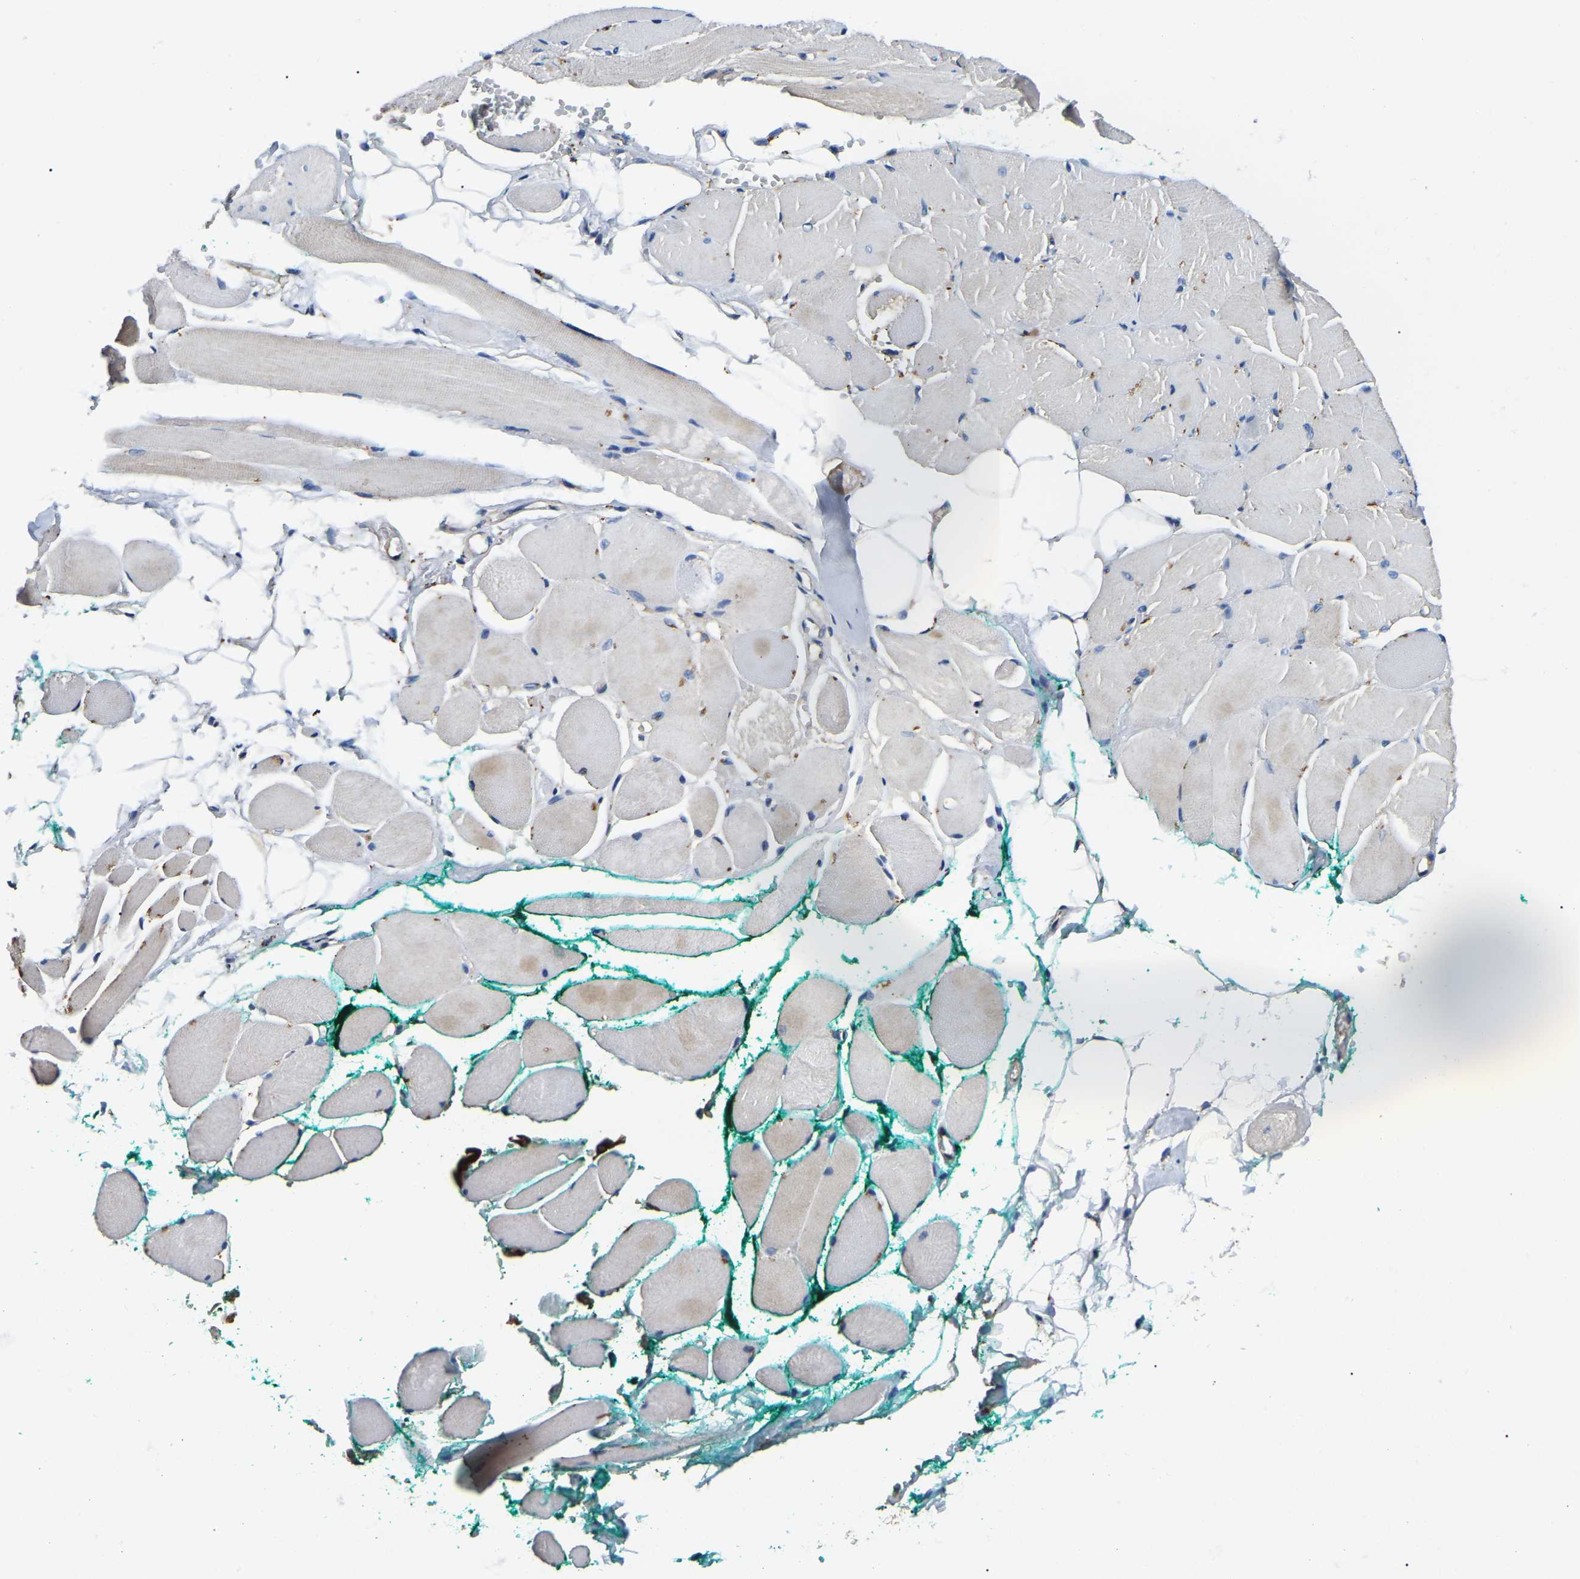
{"staining": {"intensity": "moderate", "quantity": "25%-75%", "location": "cytoplasmic/membranous"}, "tissue": "skeletal muscle", "cell_type": "Myocytes", "image_type": "normal", "snomed": [{"axis": "morphology", "description": "Normal tissue, NOS"}, {"axis": "topography", "description": "Skeletal muscle"}, {"axis": "topography", "description": "Peripheral nerve tissue"}], "caption": "Human skeletal muscle stained for a protein (brown) shows moderate cytoplasmic/membranous positive expression in about 25%-75% of myocytes.", "gene": "SMPD2", "patient": {"sex": "female", "age": 84}}